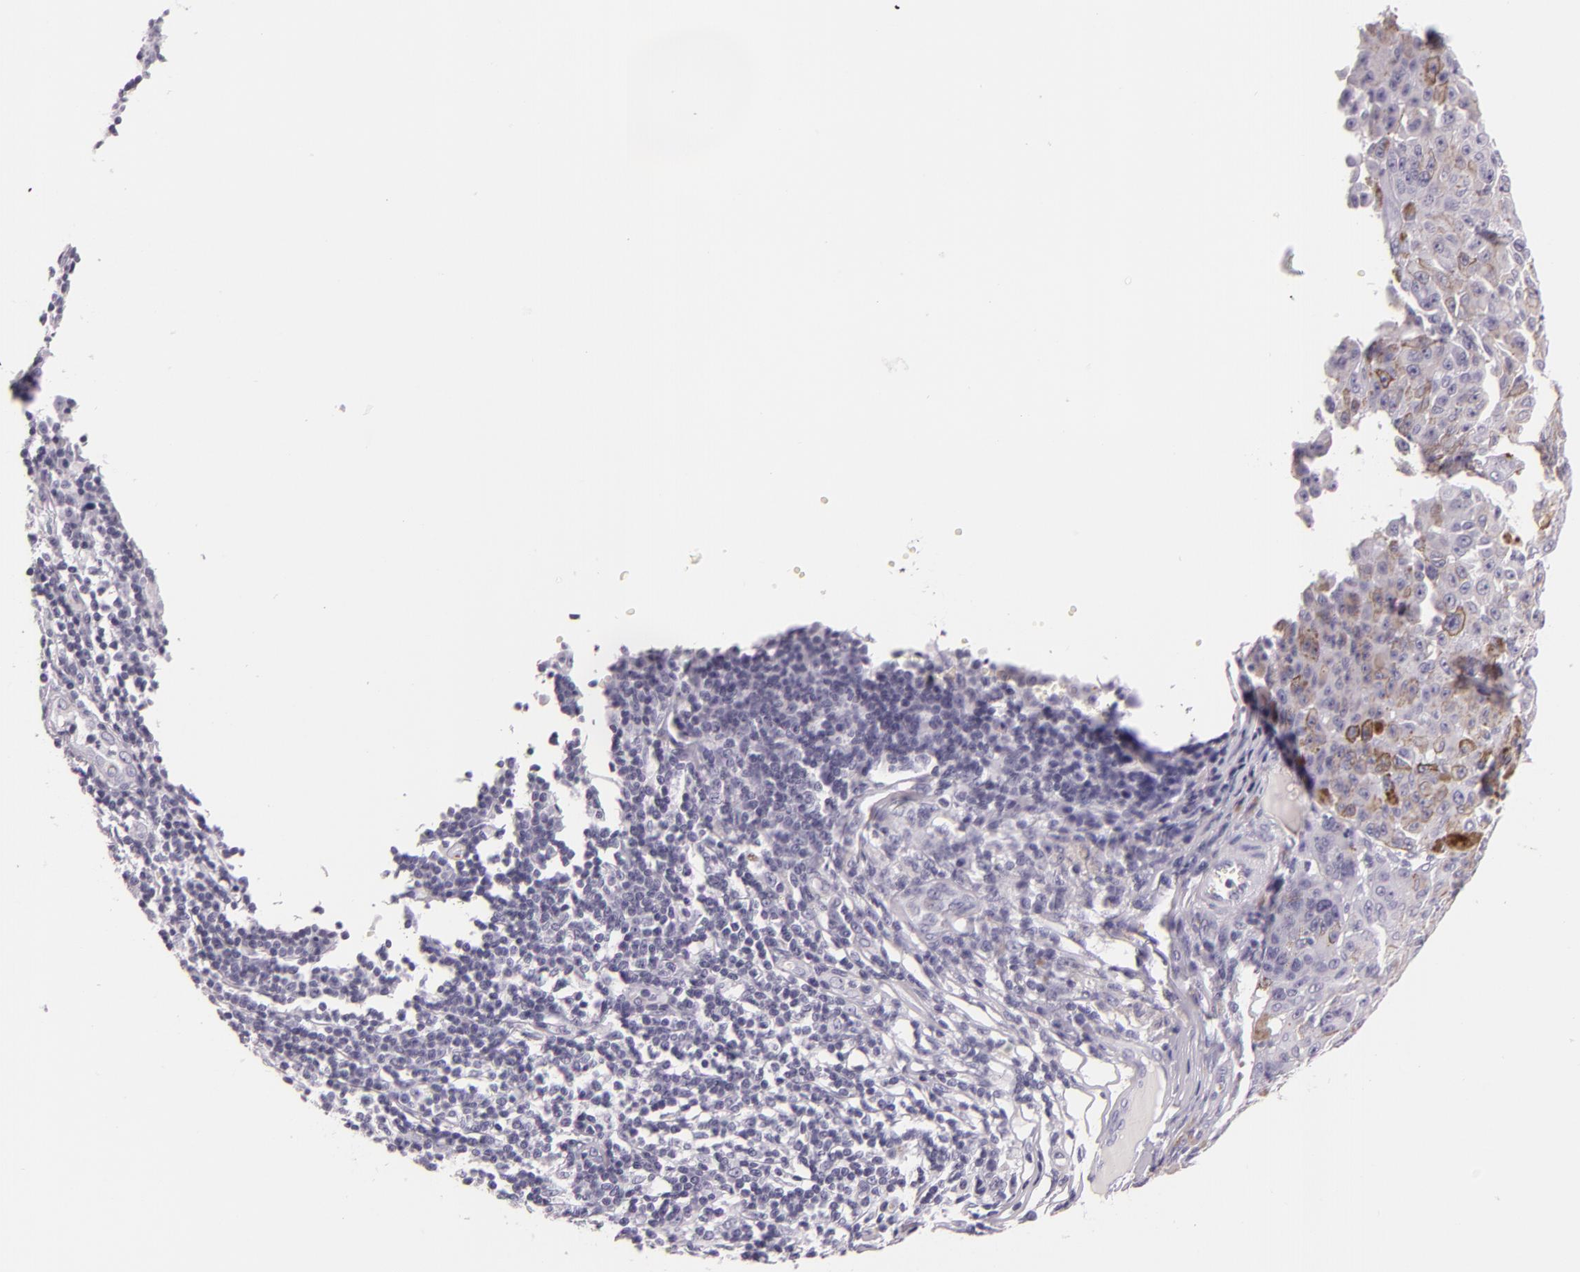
{"staining": {"intensity": "negative", "quantity": "none", "location": "none"}, "tissue": "melanoma", "cell_type": "Tumor cells", "image_type": "cancer", "snomed": [{"axis": "morphology", "description": "Malignant melanoma, NOS"}, {"axis": "topography", "description": "Skin"}], "caption": "An IHC image of melanoma is shown. There is no staining in tumor cells of melanoma.", "gene": "DLG4", "patient": {"sex": "male", "age": 64}}